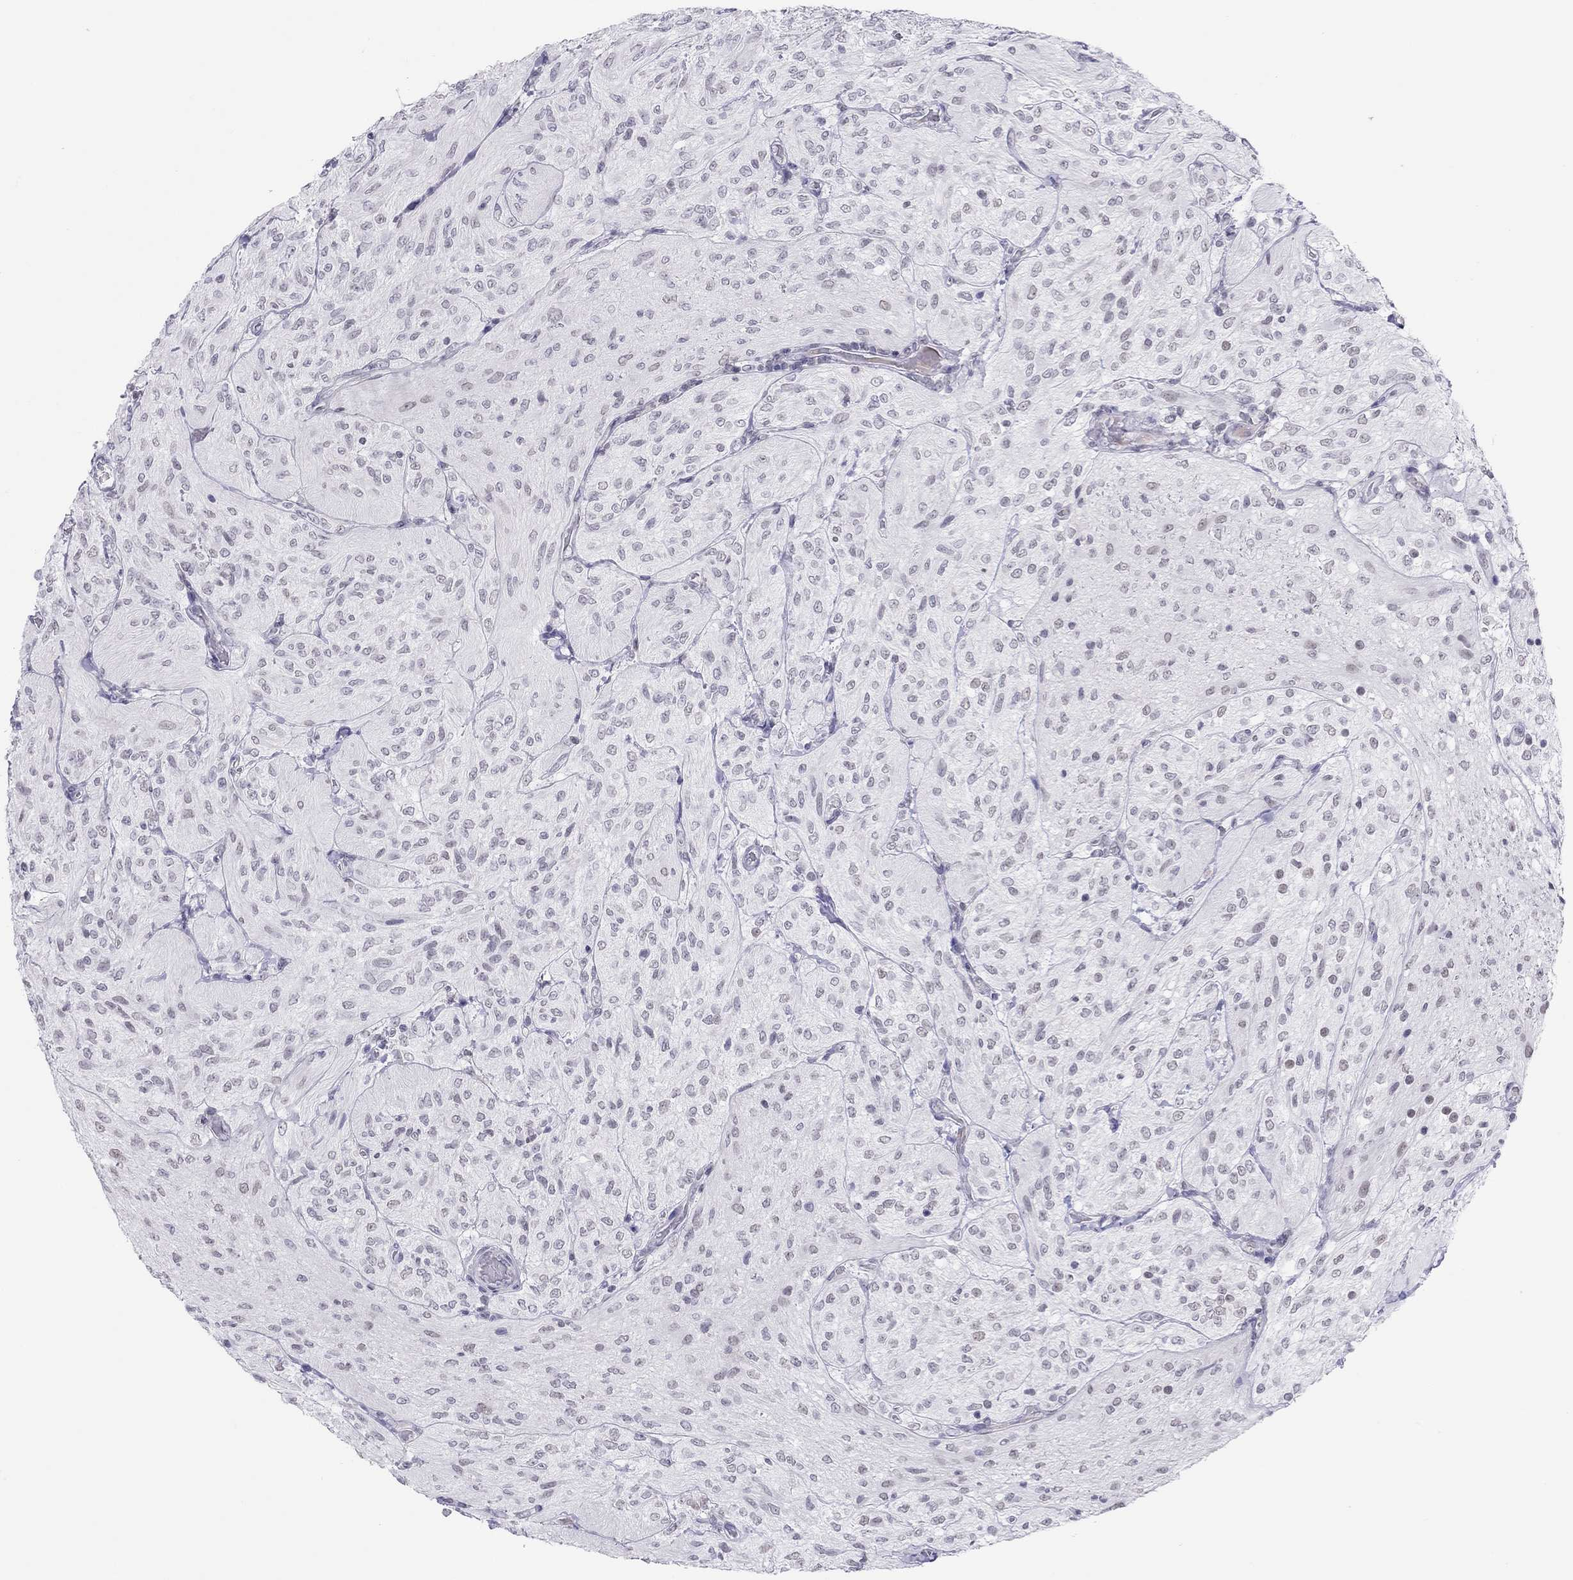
{"staining": {"intensity": "negative", "quantity": "none", "location": "none"}, "tissue": "glioma", "cell_type": "Tumor cells", "image_type": "cancer", "snomed": [{"axis": "morphology", "description": "Glioma, malignant, Low grade"}, {"axis": "topography", "description": "Brain"}], "caption": "Immunohistochemistry (IHC) photomicrograph of neoplastic tissue: glioma stained with DAB shows no significant protein expression in tumor cells.", "gene": "JHY", "patient": {"sex": "male", "age": 3}}